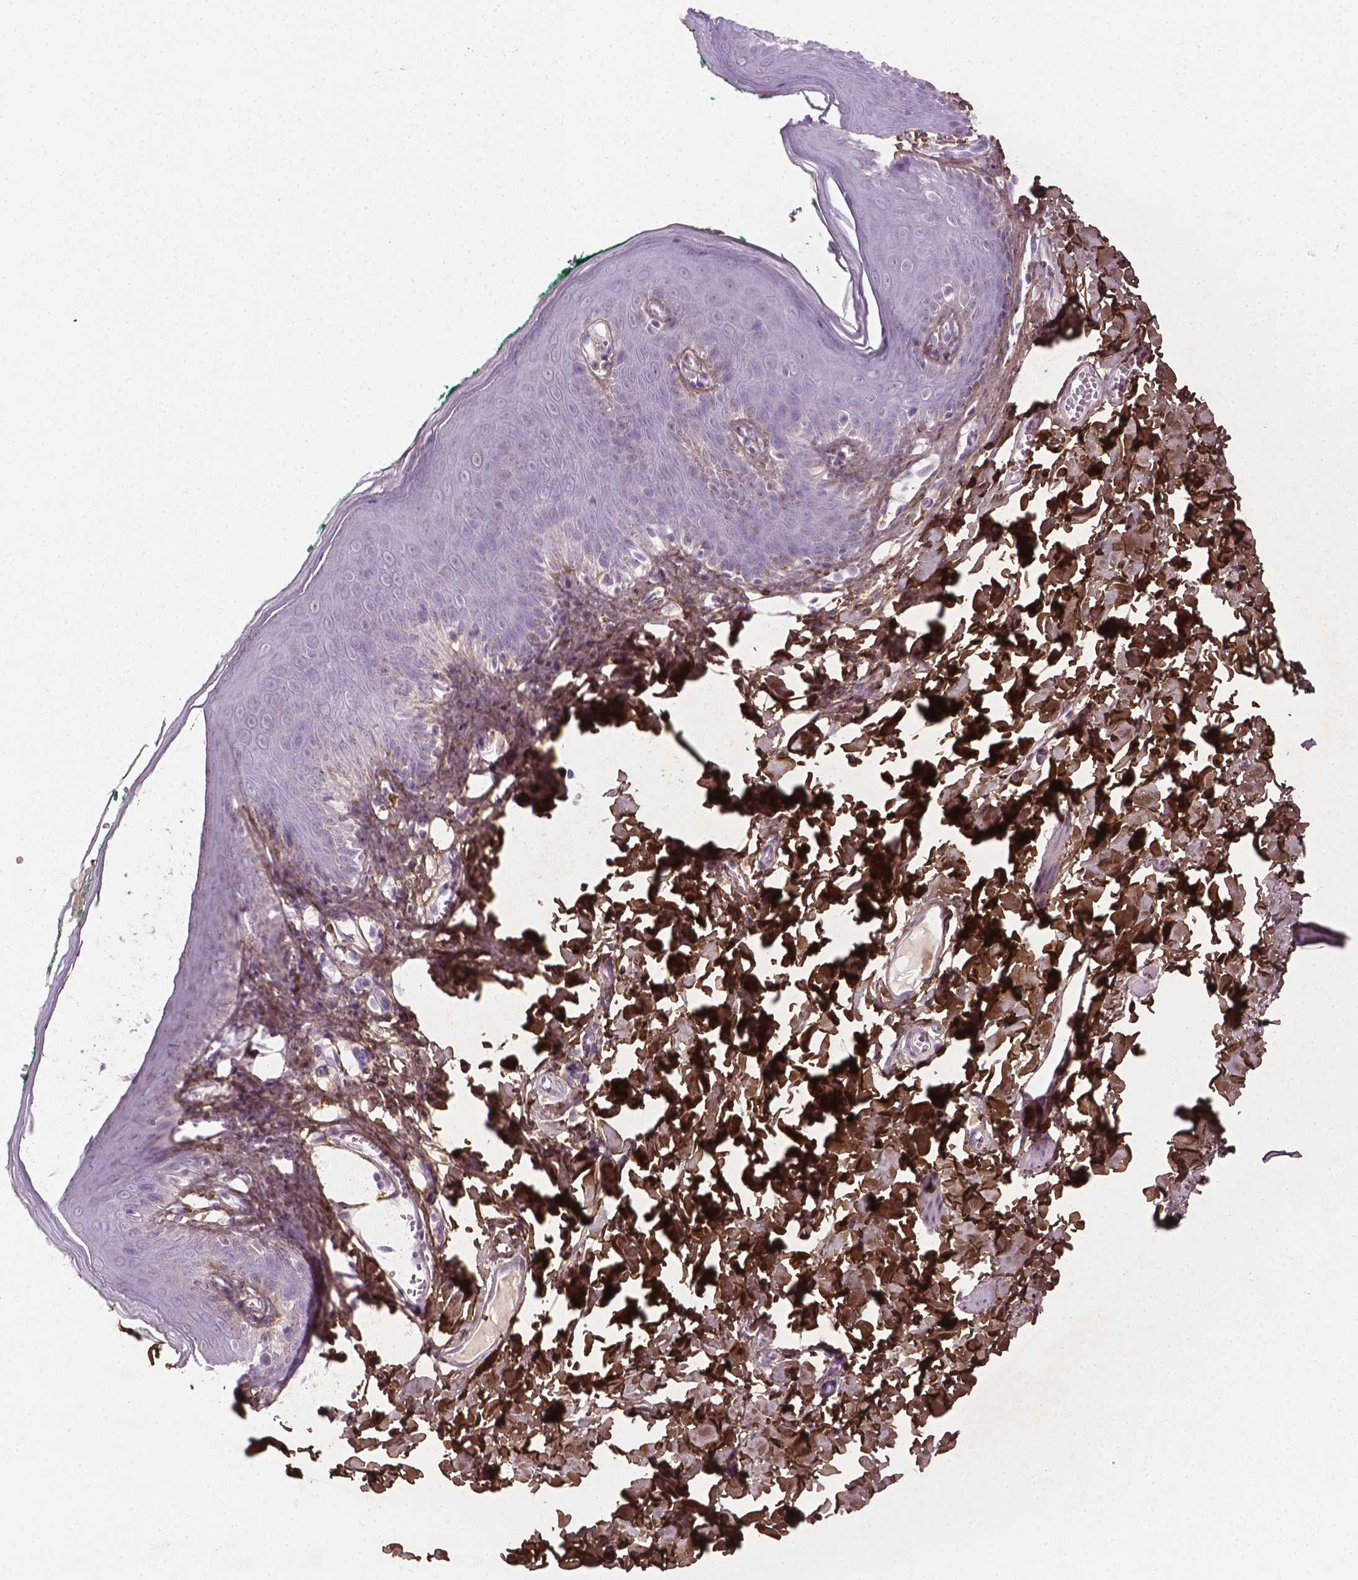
{"staining": {"intensity": "negative", "quantity": "none", "location": "none"}, "tissue": "skin", "cell_type": "Epidermal cells", "image_type": "normal", "snomed": [{"axis": "morphology", "description": "Normal tissue, NOS"}, {"axis": "topography", "description": "Vulva"}, {"axis": "topography", "description": "Peripheral nerve tissue"}], "caption": "IHC histopathology image of normal skin: skin stained with DAB (3,3'-diaminobenzidine) displays no significant protein positivity in epidermal cells.", "gene": "DLG2", "patient": {"sex": "female", "age": 66}}